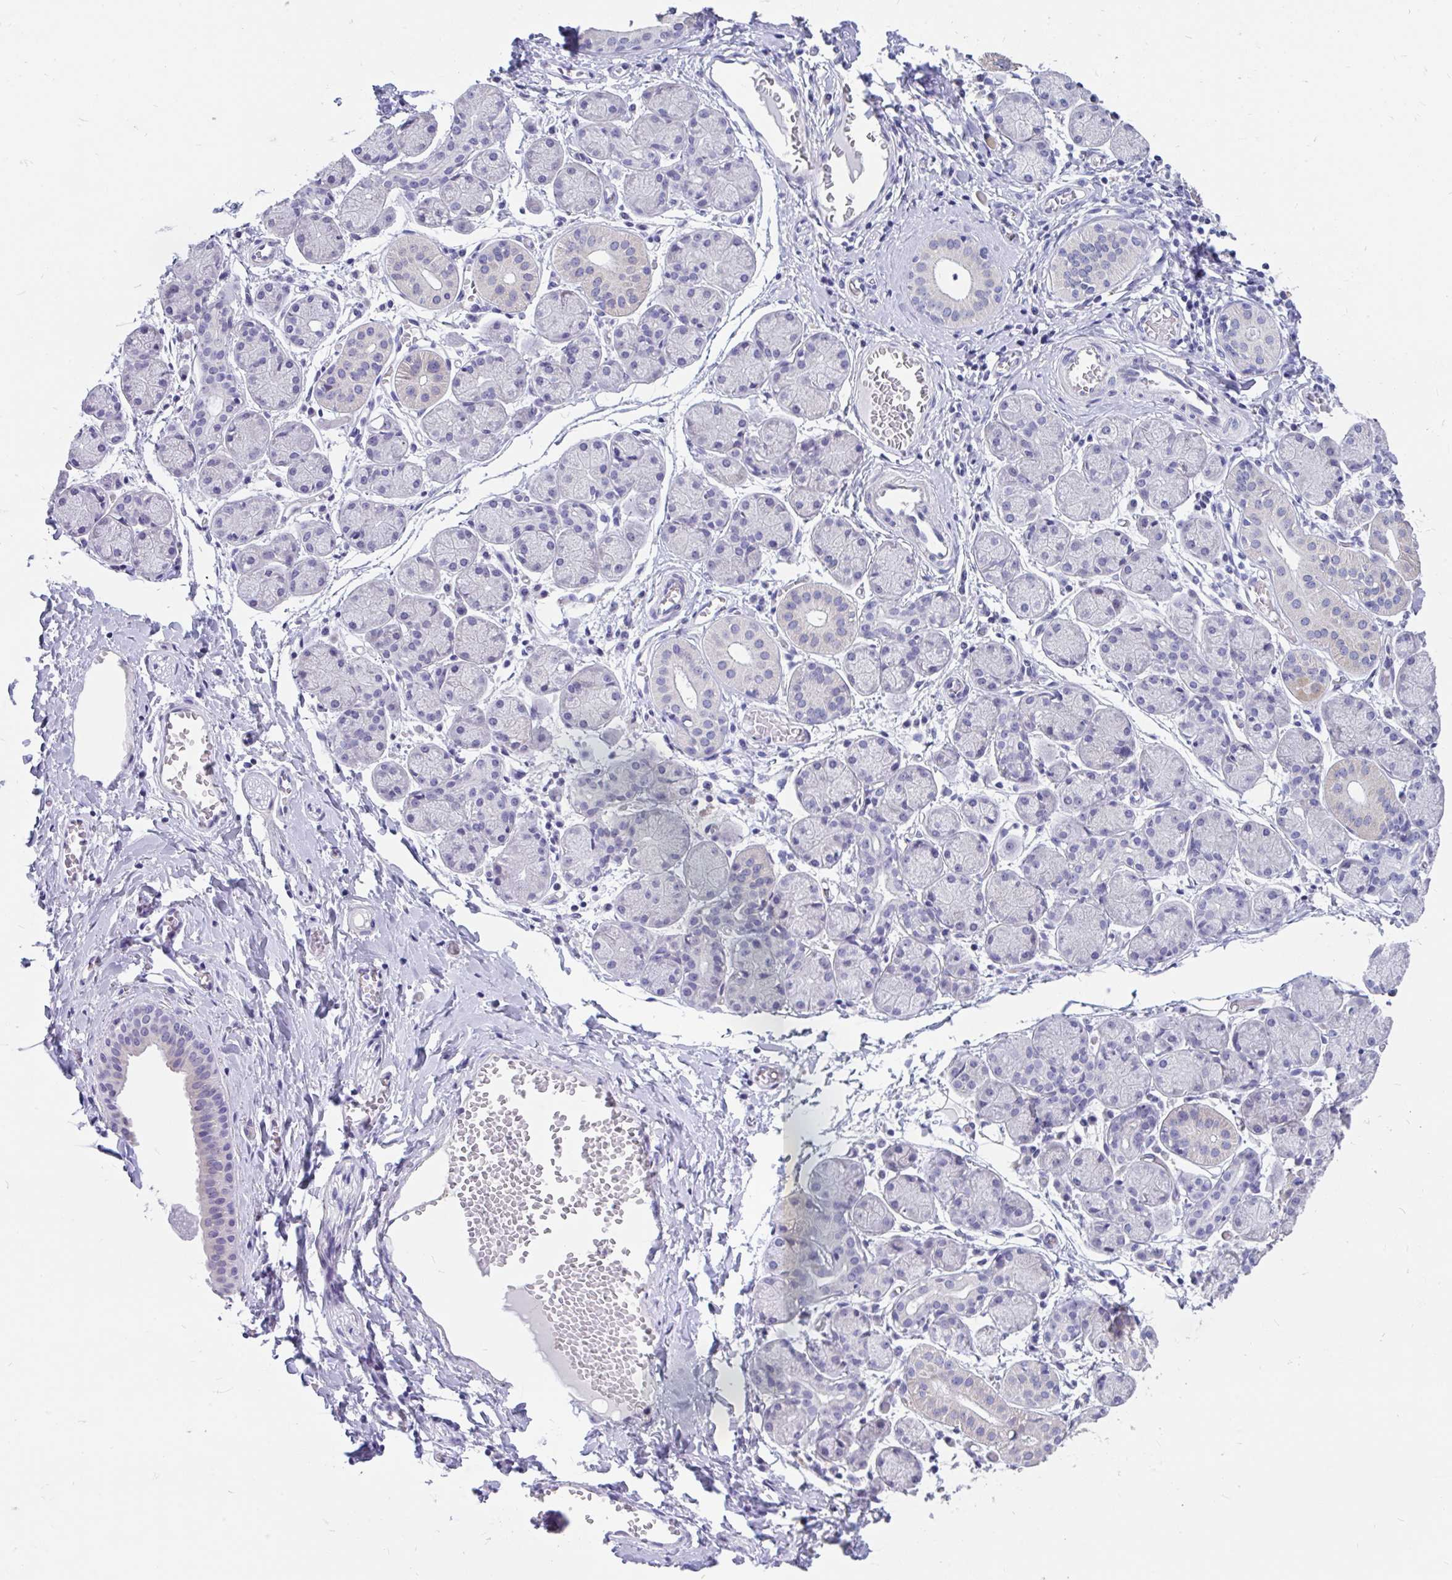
{"staining": {"intensity": "negative", "quantity": "none", "location": "none"}, "tissue": "salivary gland", "cell_type": "Glandular cells", "image_type": "normal", "snomed": [{"axis": "morphology", "description": "Normal tissue, NOS"}, {"axis": "topography", "description": "Salivary gland"}], "caption": "High power microscopy photomicrograph of an immunohistochemistry (IHC) micrograph of normal salivary gland, revealing no significant positivity in glandular cells.", "gene": "INTS5", "patient": {"sex": "female", "age": 24}}